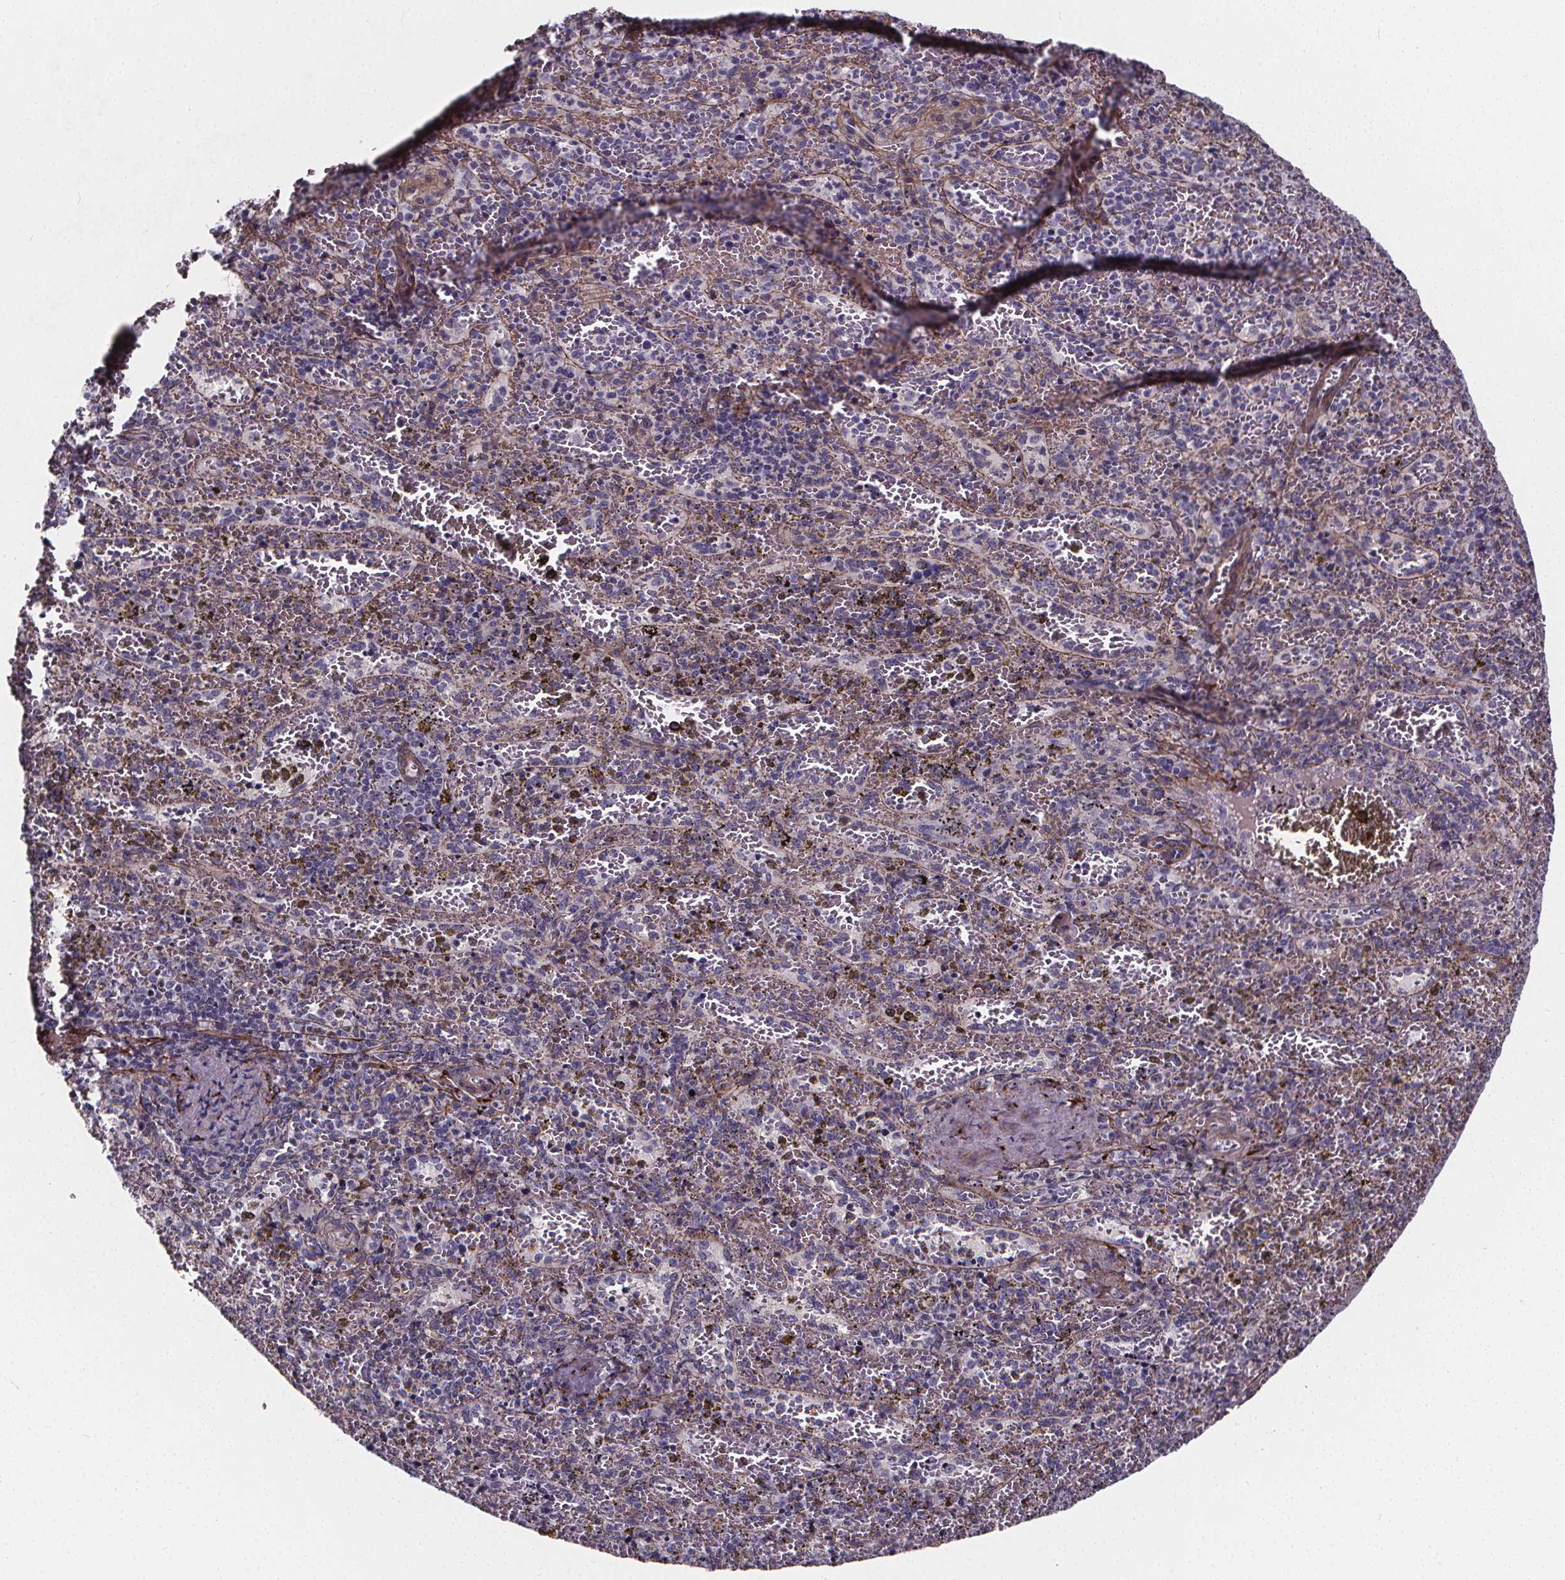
{"staining": {"intensity": "negative", "quantity": "none", "location": "none"}, "tissue": "spleen", "cell_type": "Cells in red pulp", "image_type": "normal", "snomed": [{"axis": "morphology", "description": "Normal tissue, NOS"}, {"axis": "topography", "description": "Spleen"}], "caption": "This is an immunohistochemistry histopathology image of normal spleen. There is no positivity in cells in red pulp.", "gene": "AEBP1", "patient": {"sex": "female", "age": 50}}